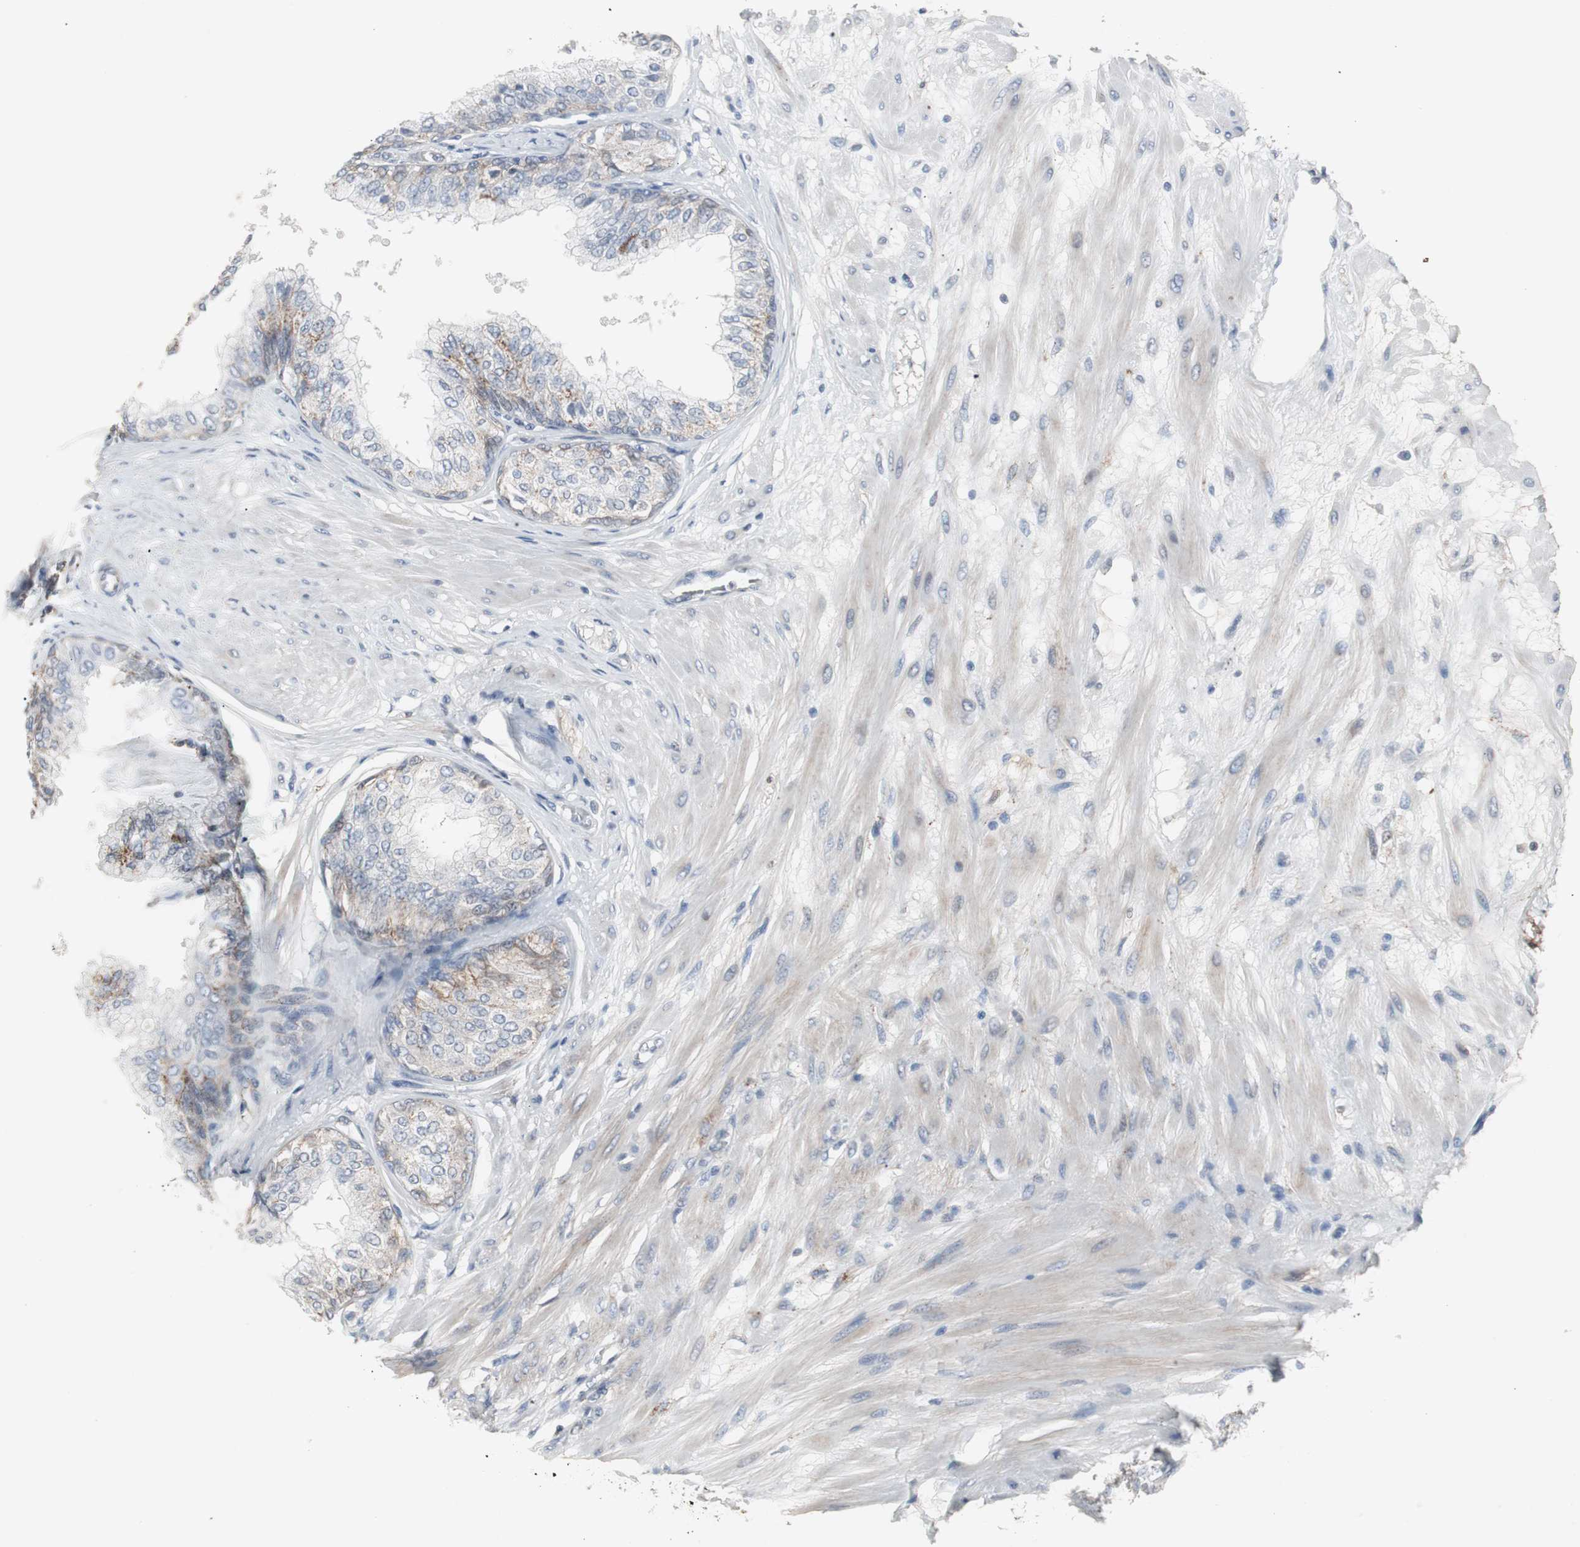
{"staining": {"intensity": "strong", "quantity": ">75%", "location": "cytoplasmic/membranous"}, "tissue": "prostate", "cell_type": "Glandular cells", "image_type": "normal", "snomed": [{"axis": "morphology", "description": "Normal tissue, NOS"}, {"axis": "topography", "description": "Prostate"}, {"axis": "topography", "description": "Seminal veicle"}], "caption": "Unremarkable prostate demonstrates strong cytoplasmic/membranous expression in about >75% of glandular cells.", "gene": "GBA1", "patient": {"sex": "male", "age": 60}}